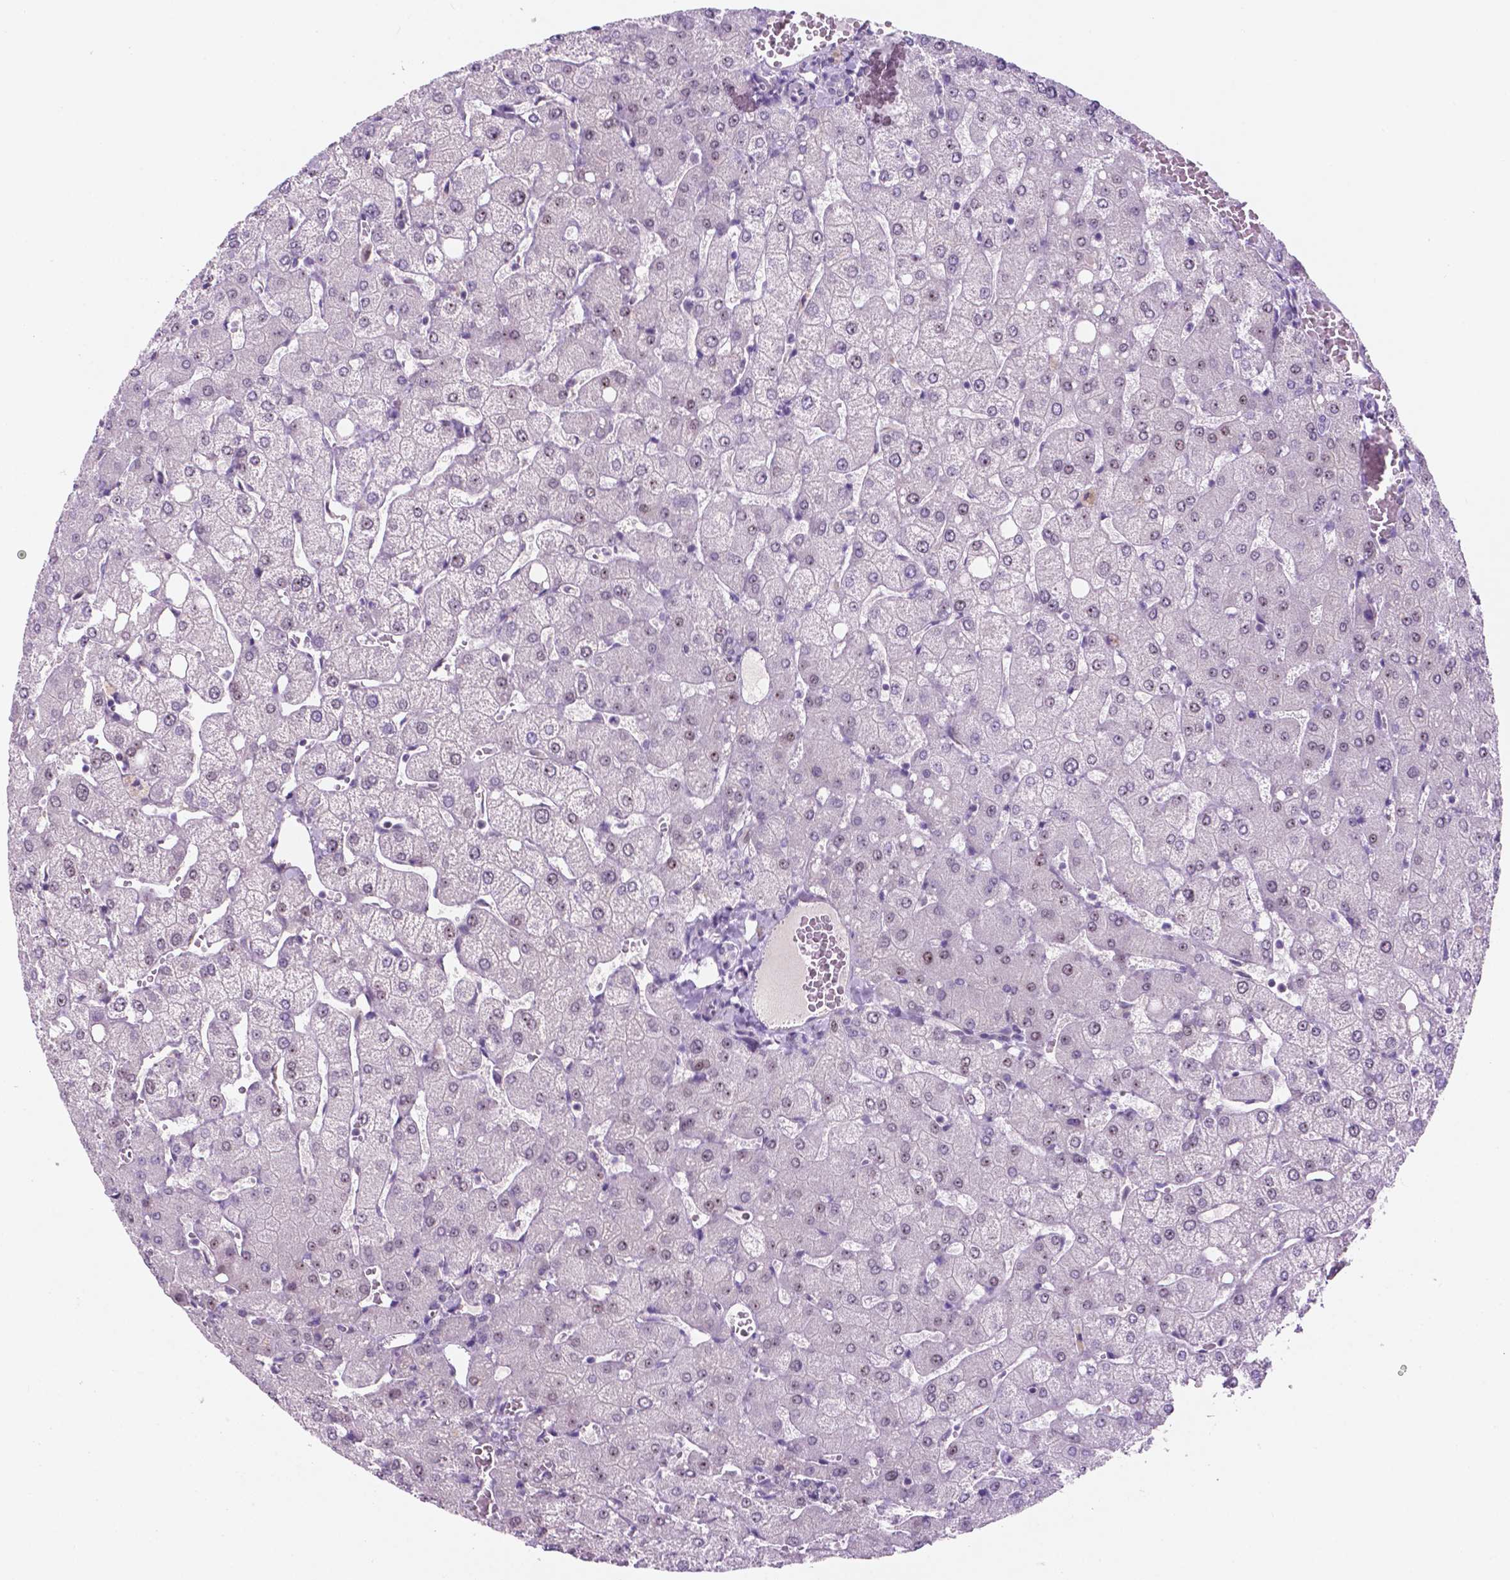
{"staining": {"intensity": "negative", "quantity": "none", "location": "none"}, "tissue": "liver", "cell_type": "Cholangiocytes", "image_type": "normal", "snomed": [{"axis": "morphology", "description": "Normal tissue, NOS"}, {"axis": "topography", "description": "Liver"}], "caption": "The immunohistochemistry (IHC) micrograph has no significant staining in cholangiocytes of liver.", "gene": "FAM50B", "patient": {"sex": "female", "age": 54}}